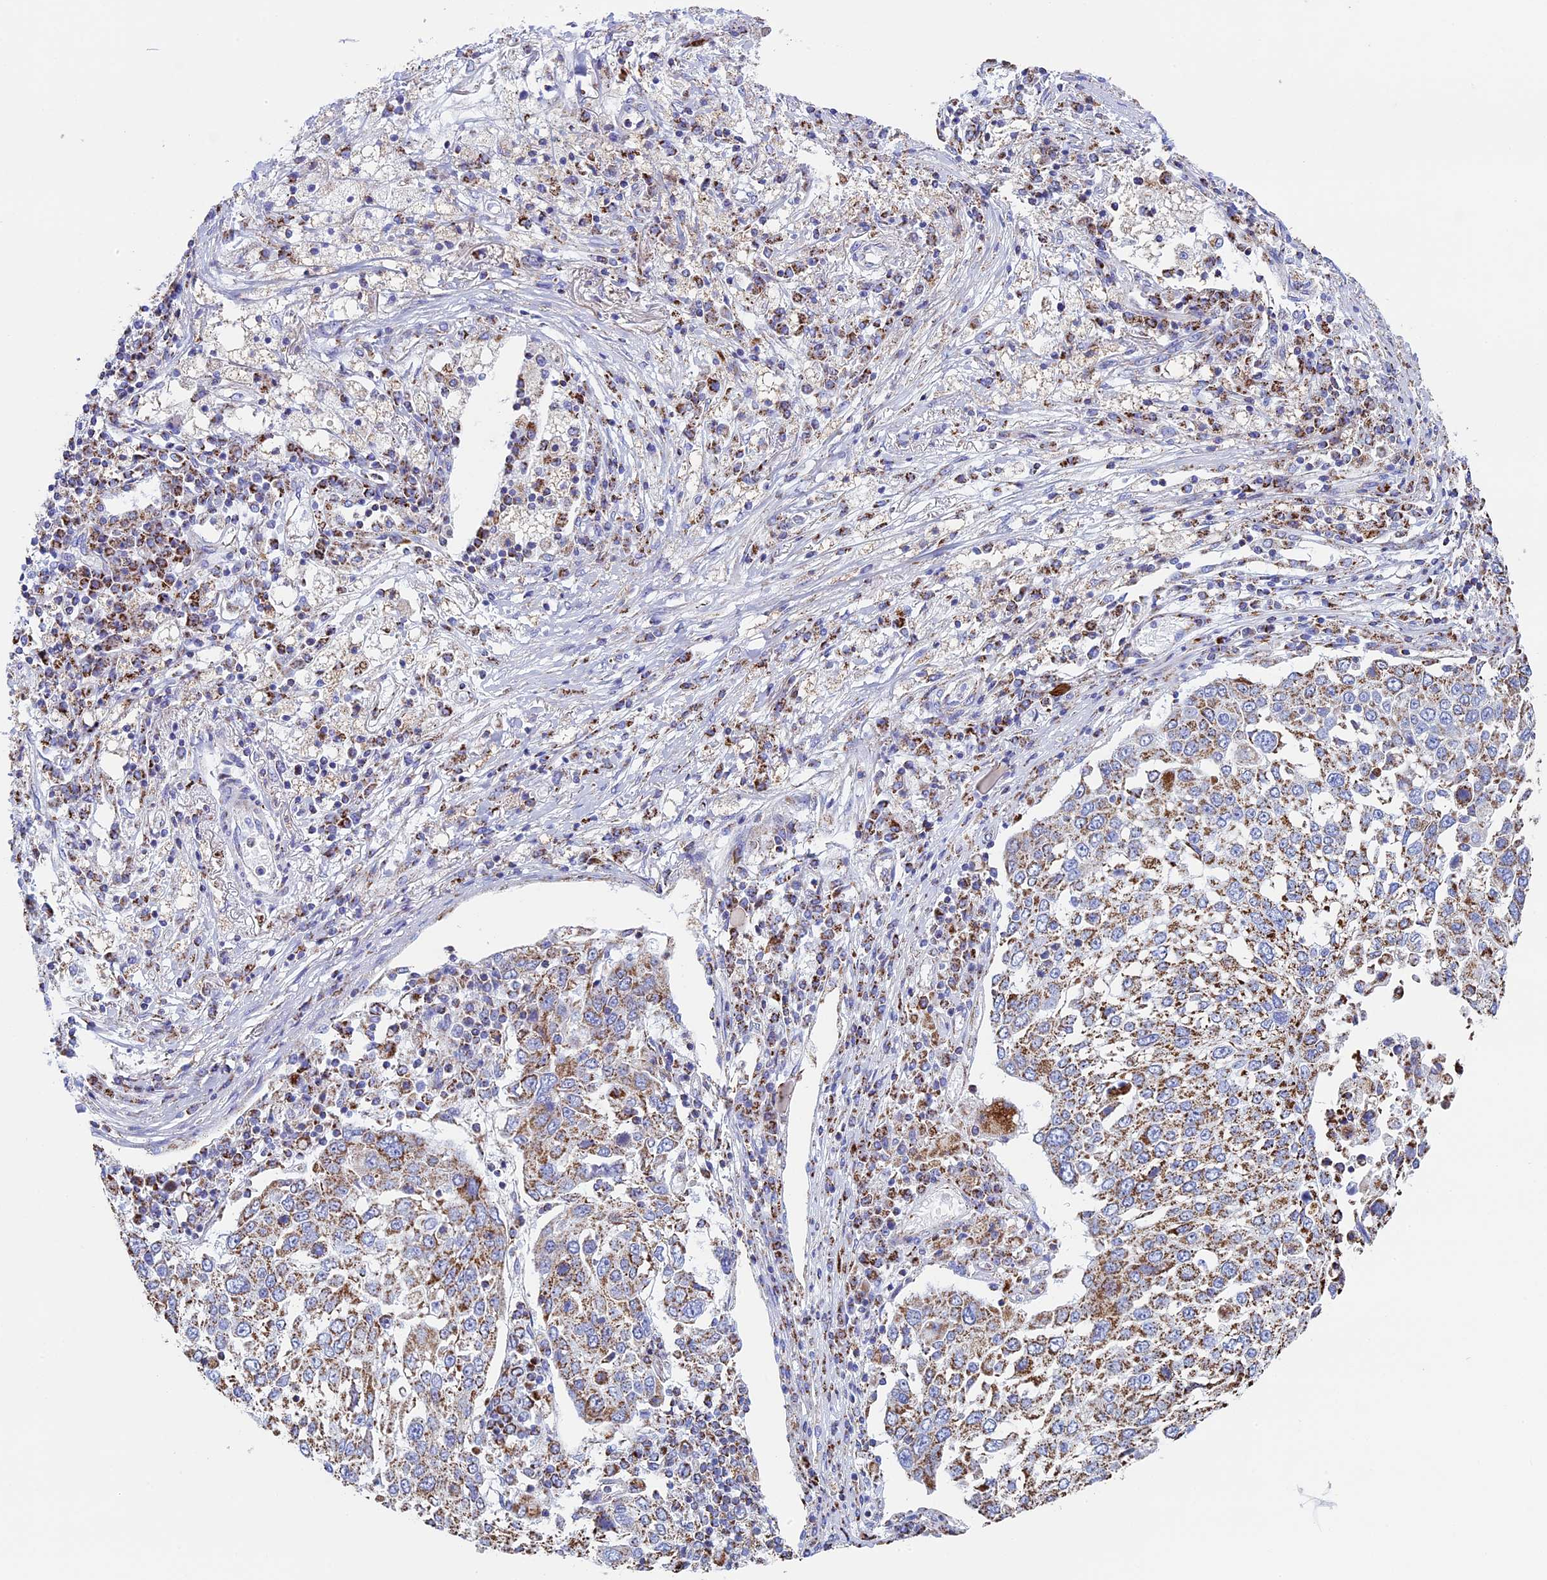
{"staining": {"intensity": "moderate", "quantity": ">75%", "location": "cytoplasmic/membranous"}, "tissue": "lung cancer", "cell_type": "Tumor cells", "image_type": "cancer", "snomed": [{"axis": "morphology", "description": "Squamous cell carcinoma, NOS"}, {"axis": "topography", "description": "Lung"}], "caption": "This photomicrograph exhibits immunohistochemistry (IHC) staining of human lung cancer, with medium moderate cytoplasmic/membranous staining in about >75% of tumor cells.", "gene": "UQCRFS1", "patient": {"sex": "male", "age": 65}}